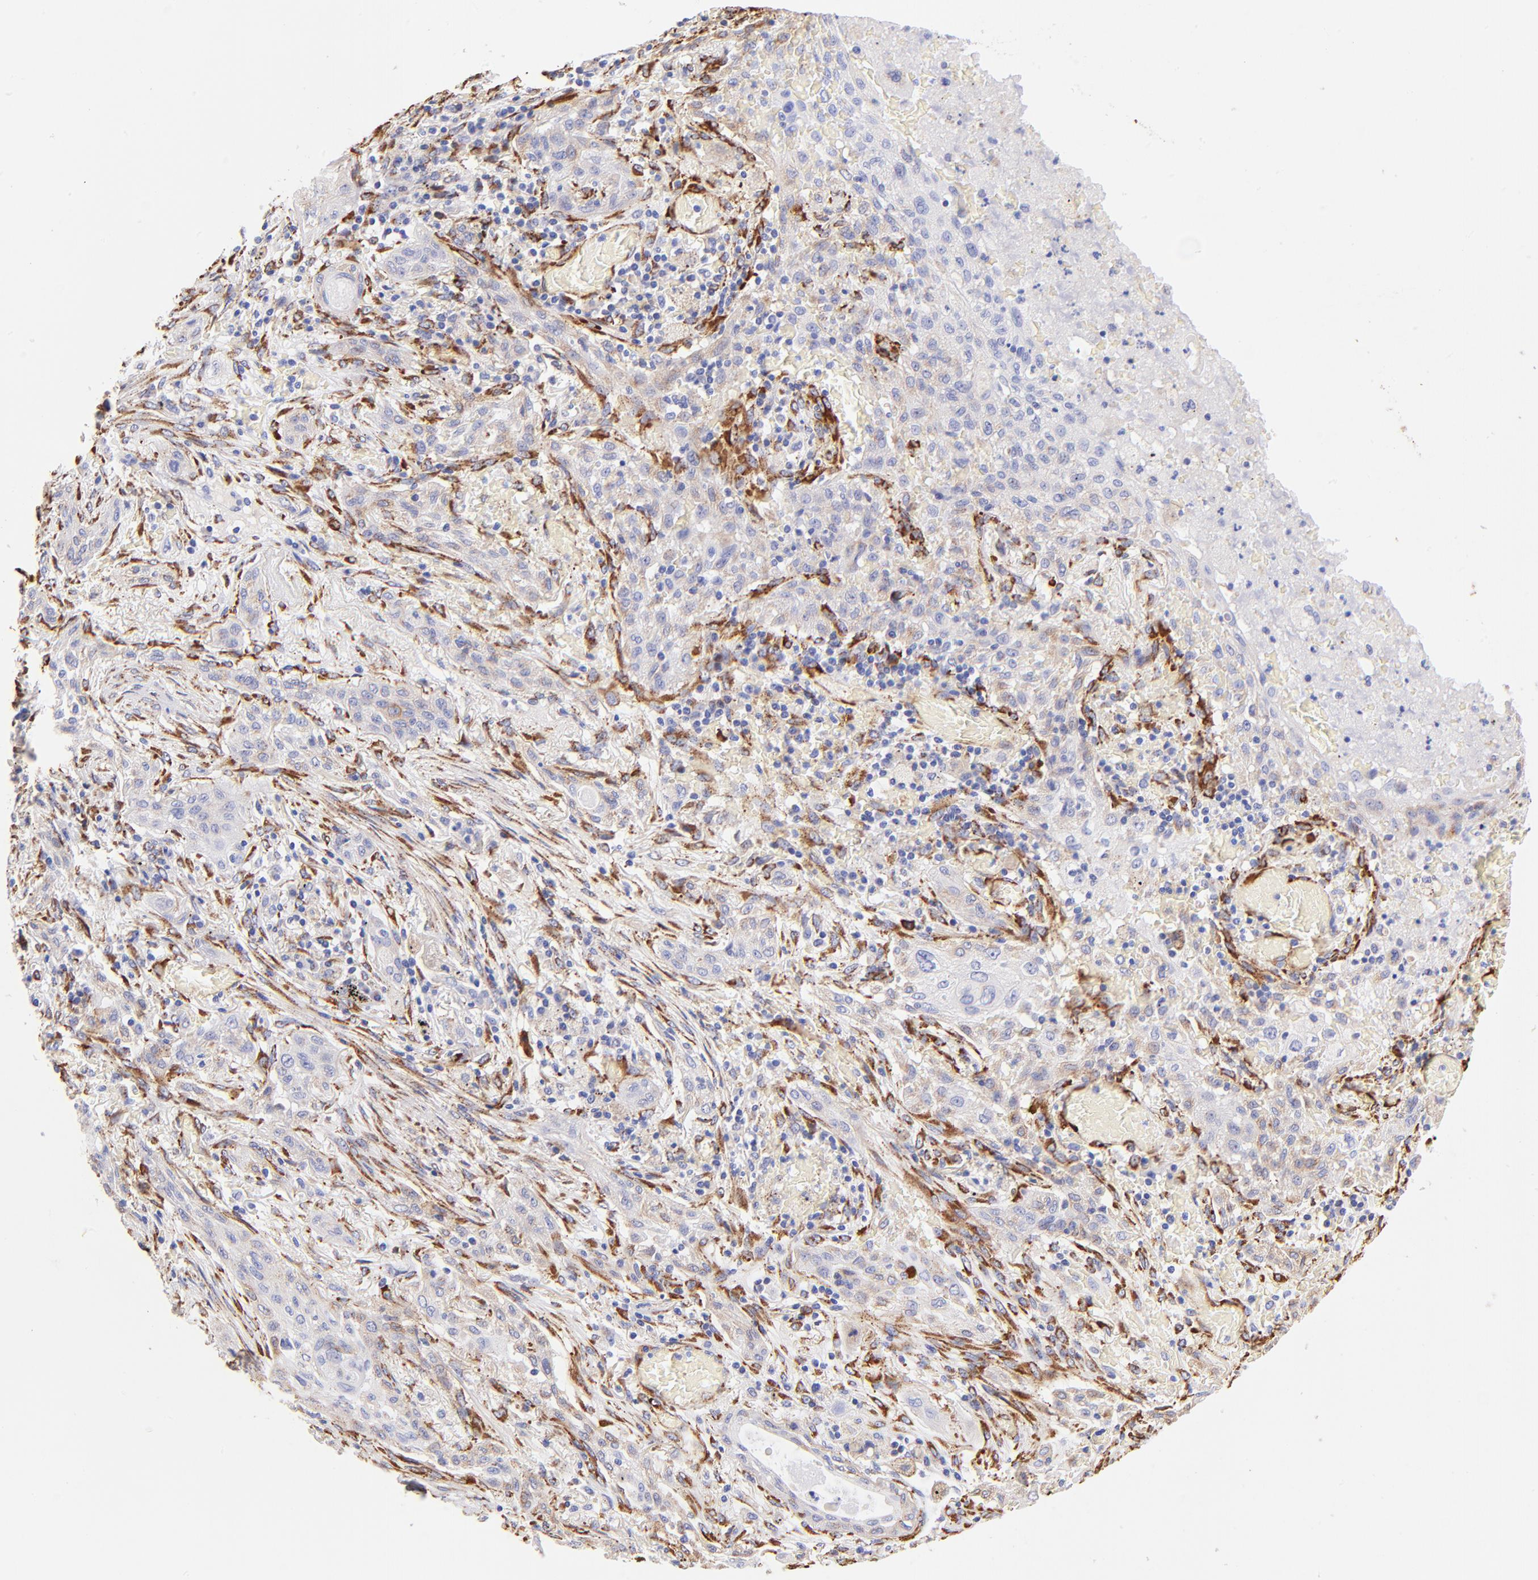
{"staining": {"intensity": "weak", "quantity": ">75%", "location": "cytoplasmic/membranous"}, "tissue": "lung cancer", "cell_type": "Tumor cells", "image_type": "cancer", "snomed": [{"axis": "morphology", "description": "Squamous cell carcinoma, NOS"}, {"axis": "topography", "description": "Lung"}], "caption": "Weak cytoplasmic/membranous staining for a protein is appreciated in about >75% of tumor cells of squamous cell carcinoma (lung) using immunohistochemistry (IHC).", "gene": "SPARC", "patient": {"sex": "female", "age": 47}}